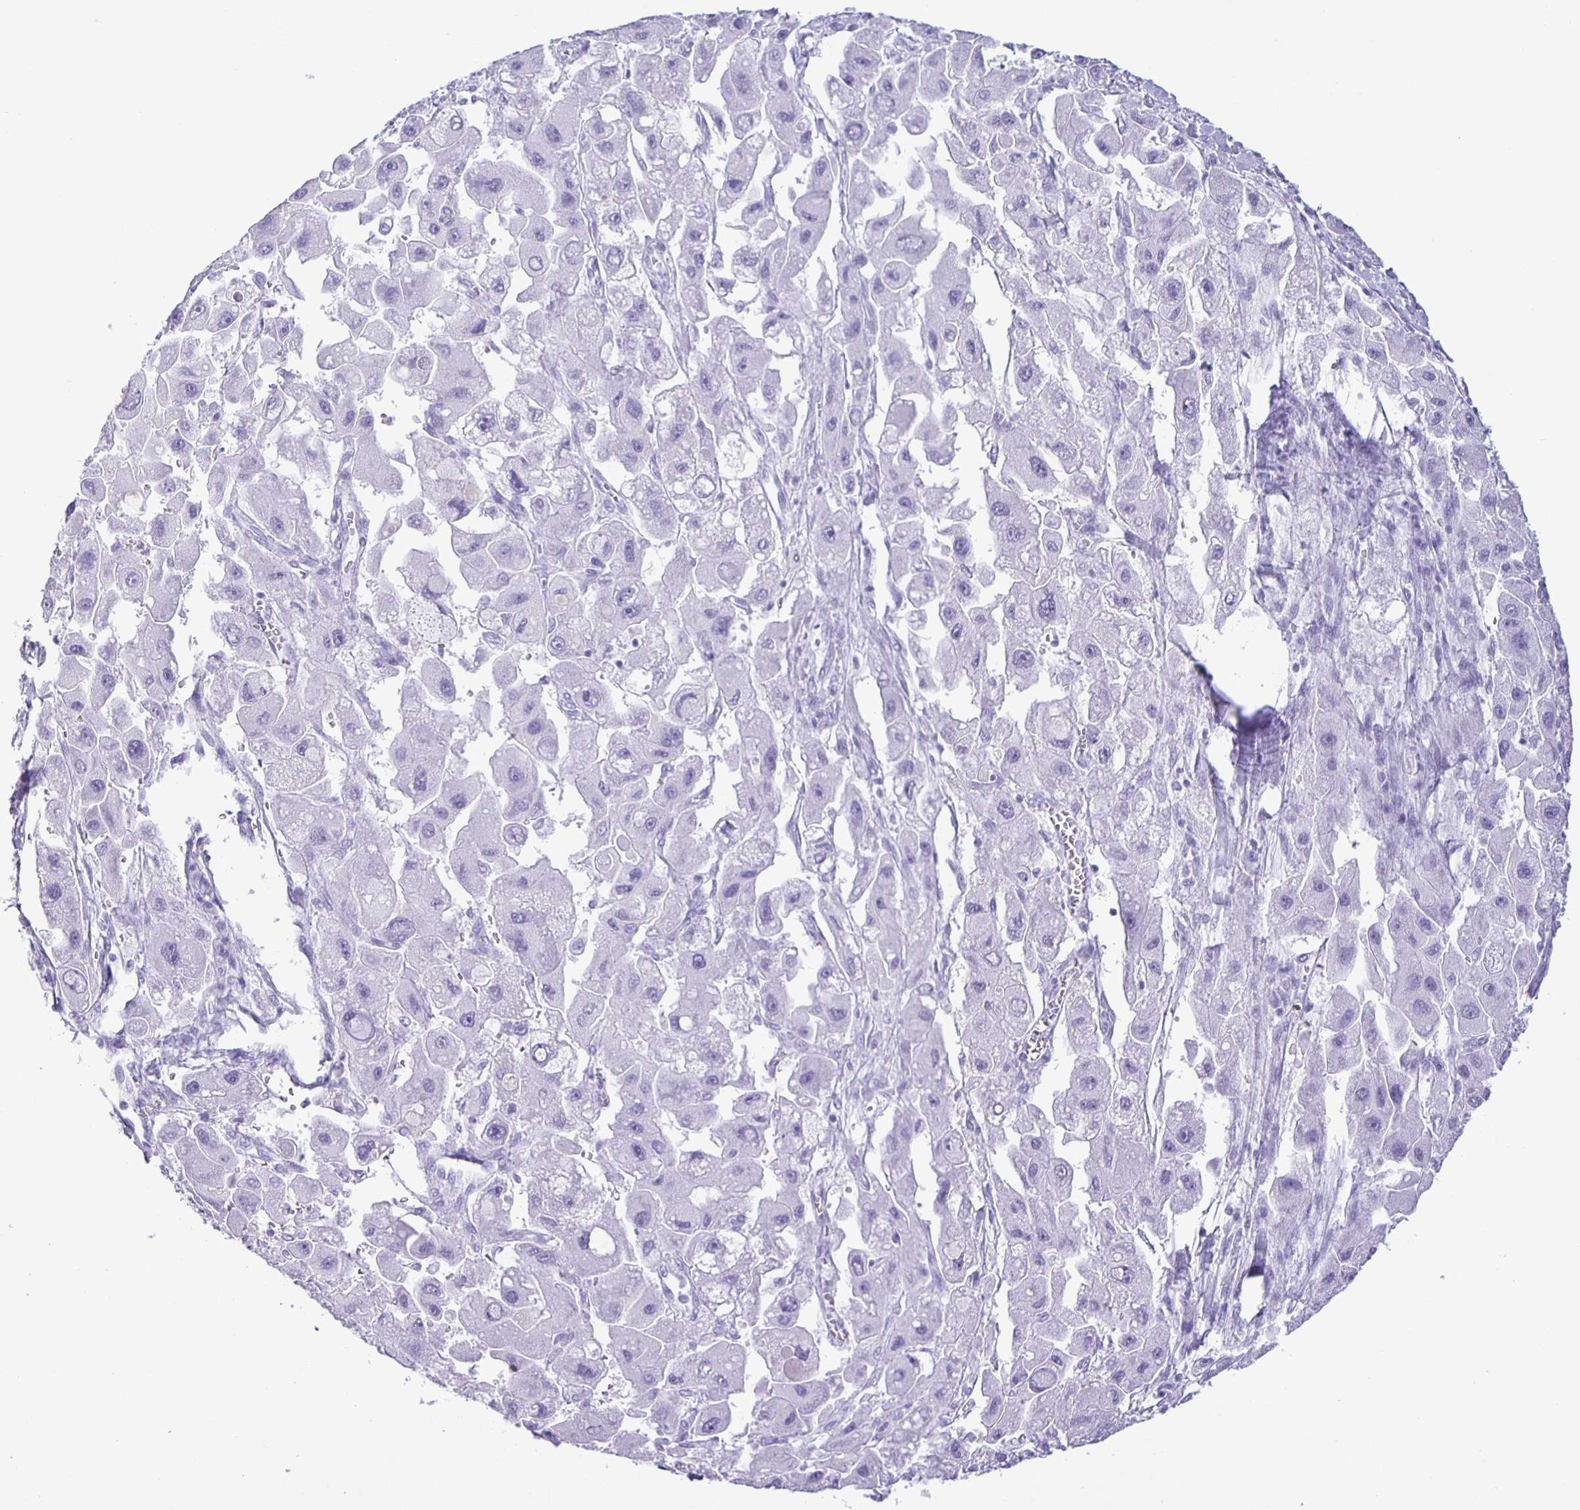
{"staining": {"intensity": "negative", "quantity": "none", "location": "none"}, "tissue": "liver cancer", "cell_type": "Tumor cells", "image_type": "cancer", "snomed": [{"axis": "morphology", "description": "Carcinoma, Hepatocellular, NOS"}, {"axis": "topography", "description": "Liver"}], "caption": "The micrograph demonstrates no staining of tumor cells in liver hepatocellular carcinoma.", "gene": "EZHIP", "patient": {"sex": "male", "age": 24}}